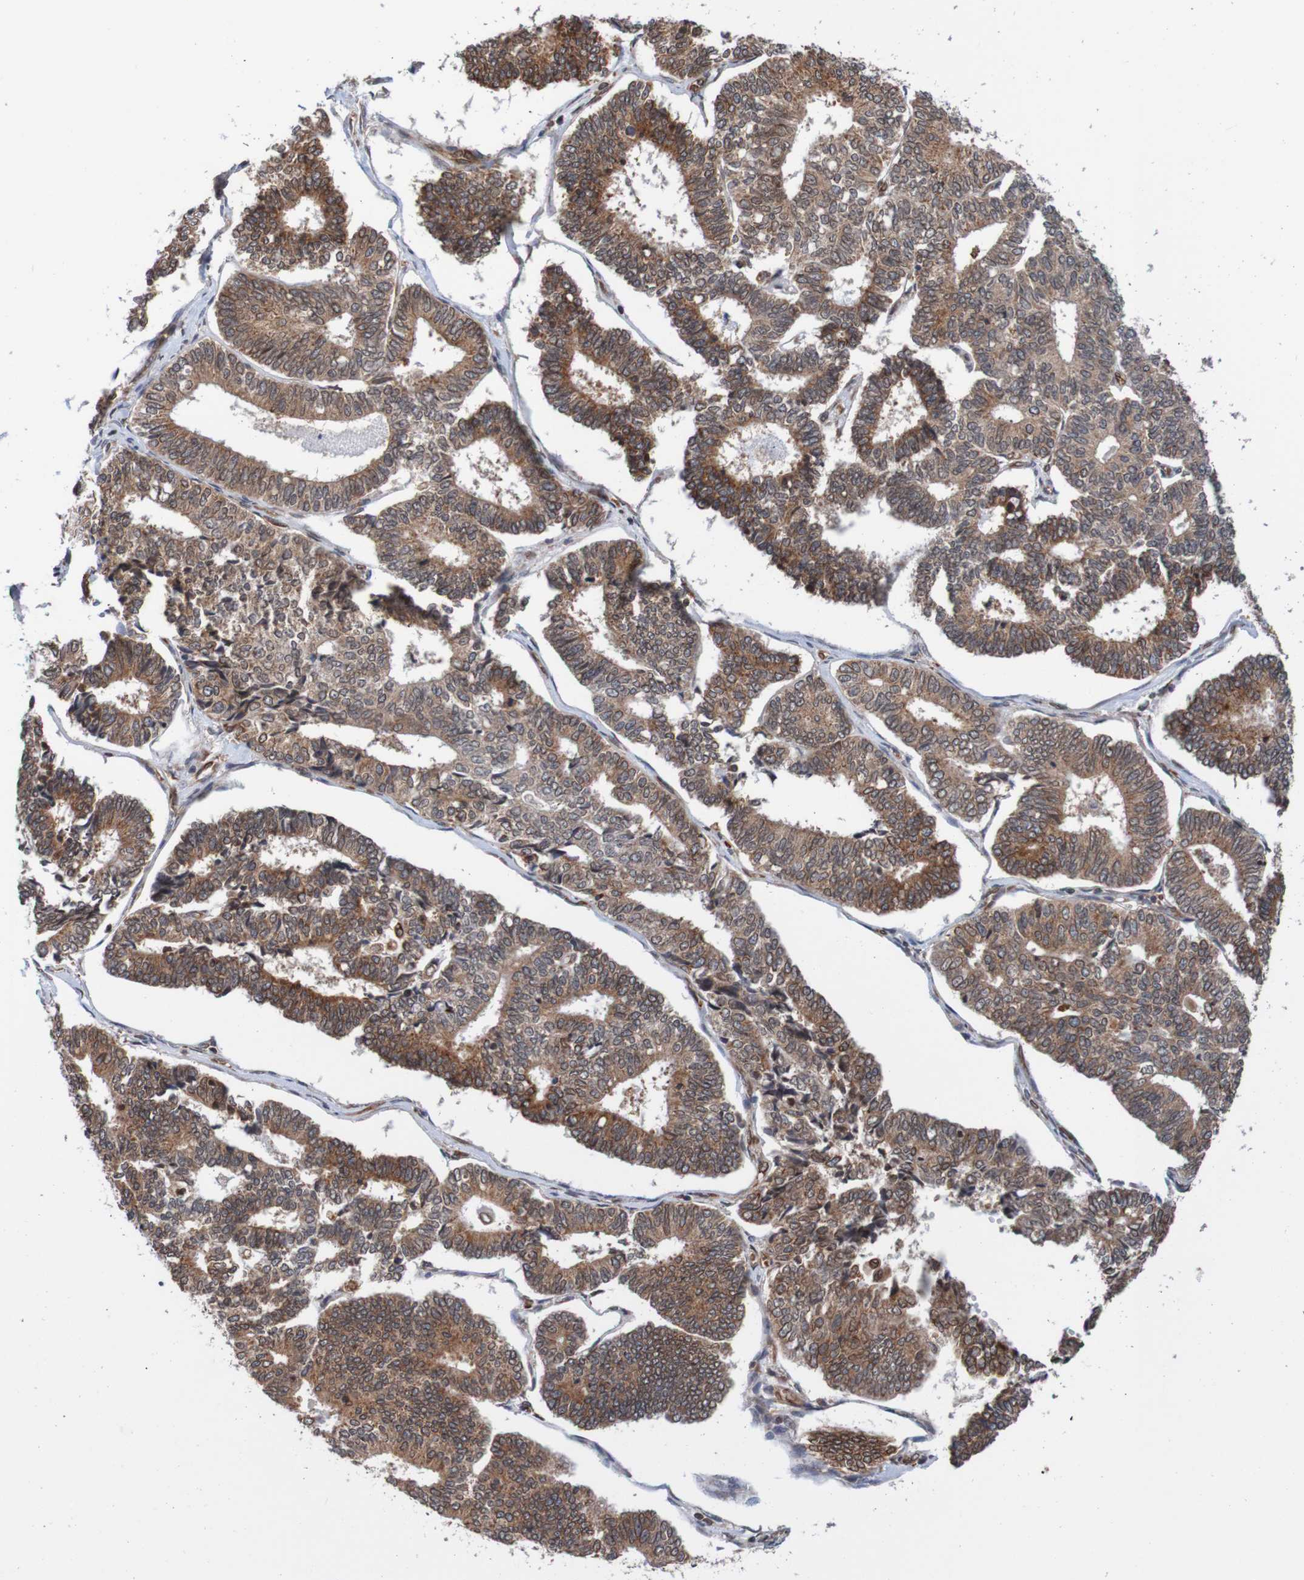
{"staining": {"intensity": "strong", "quantity": ">75%", "location": "cytoplasmic/membranous"}, "tissue": "endometrial cancer", "cell_type": "Tumor cells", "image_type": "cancer", "snomed": [{"axis": "morphology", "description": "Adenocarcinoma, NOS"}, {"axis": "topography", "description": "Endometrium"}], "caption": "Immunohistochemistry of human adenocarcinoma (endometrial) displays high levels of strong cytoplasmic/membranous expression in about >75% of tumor cells.", "gene": "TMEM109", "patient": {"sex": "female", "age": 70}}